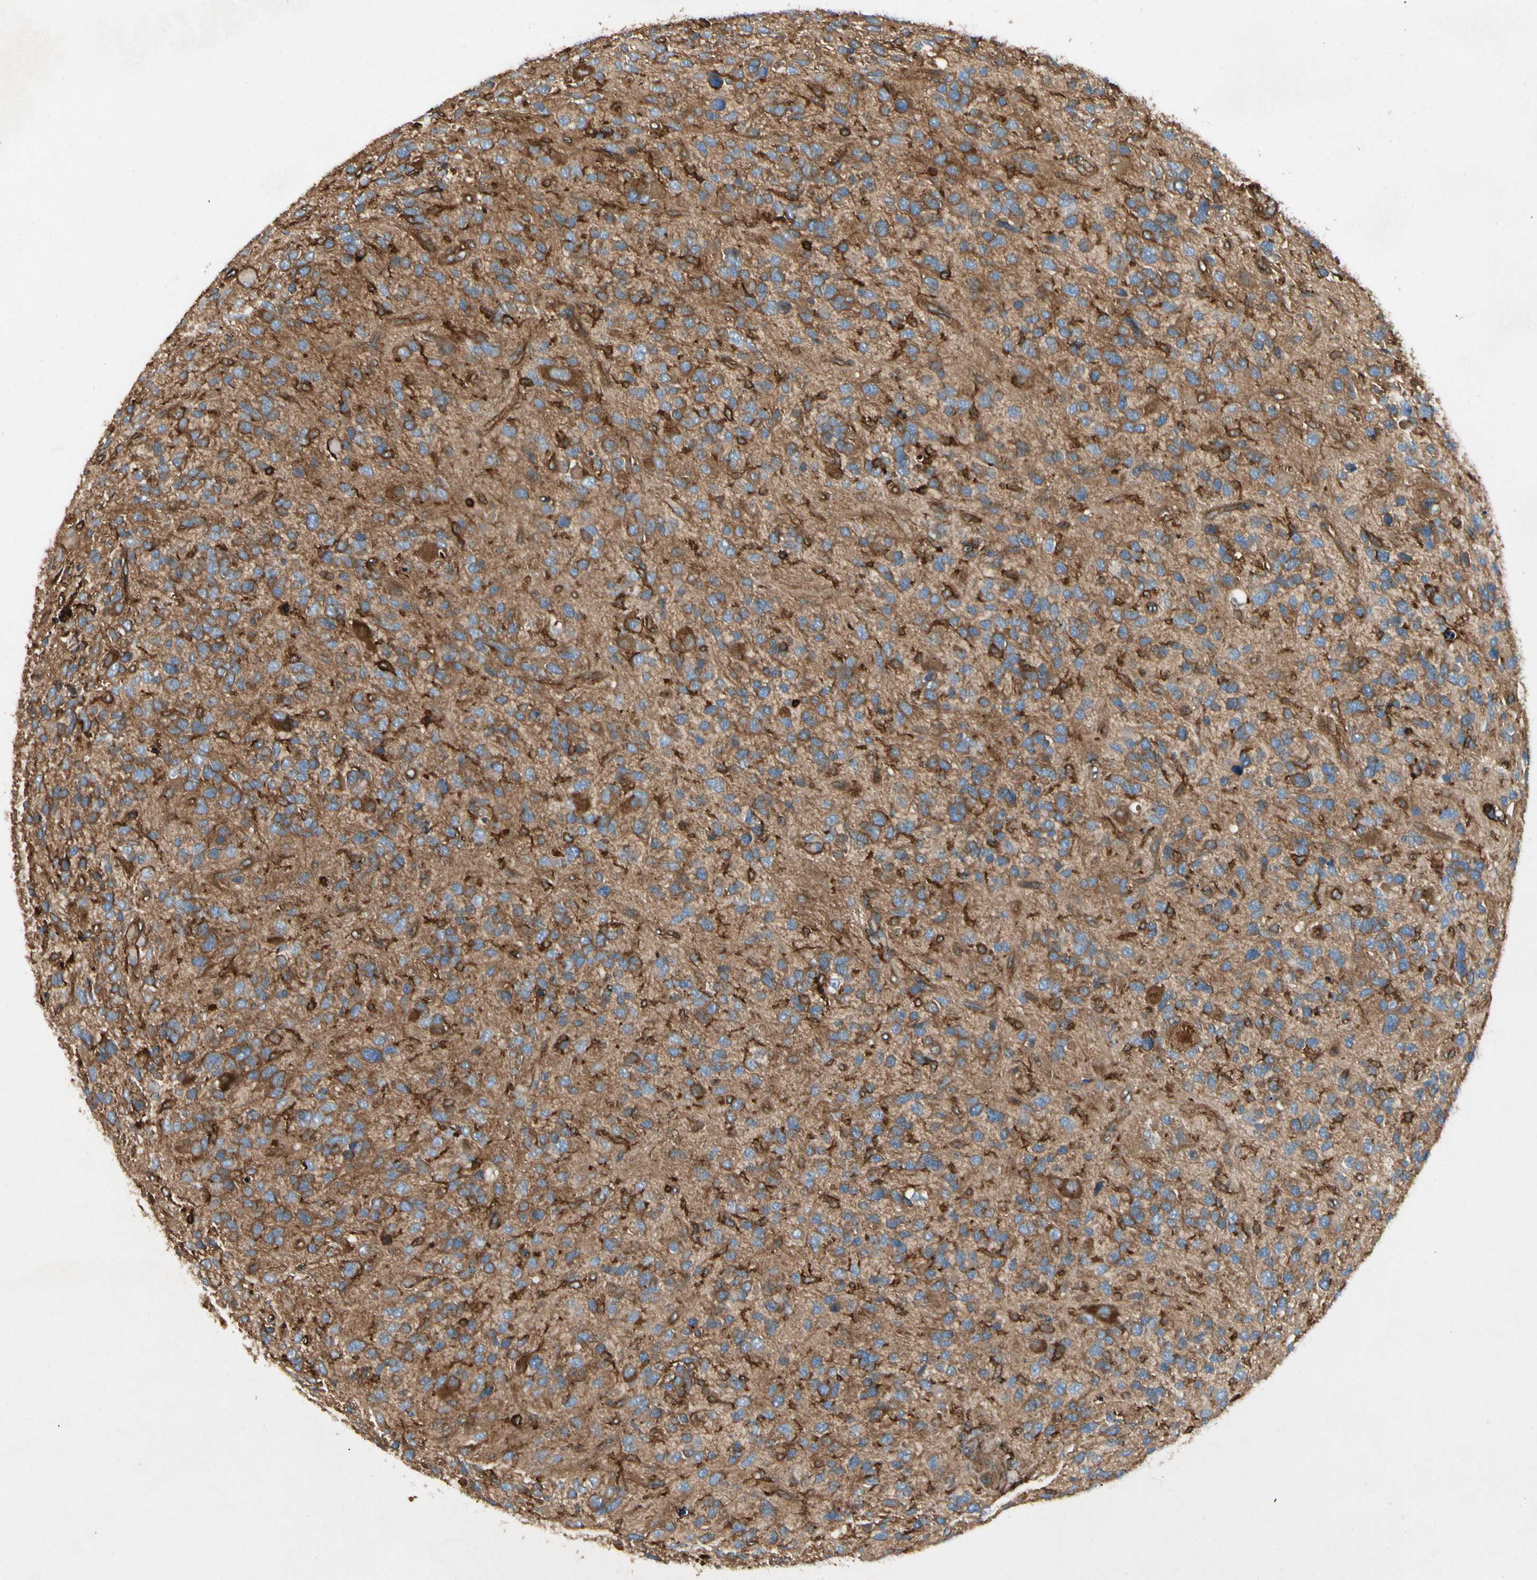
{"staining": {"intensity": "moderate", "quantity": ">75%", "location": "cytoplasmic/membranous"}, "tissue": "glioma", "cell_type": "Tumor cells", "image_type": "cancer", "snomed": [{"axis": "morphology", "description": "Glioma, malignant, High grade"}, {"axis": "topography", "description": "Brain"}], "caption": "IHC histopathology image of neoplastic tissue: human malignant glioma (high-grade) stained using immunohistochemistry (IHC) exhibits medium levels of moderate protein expression localized specifically in the cytoplasmic/membranous of tumor cells, appearing as a cytoplasmic/membranous brown color.", "gene": "ARPC2", "patient": {"sex": "female", "age": 58}}